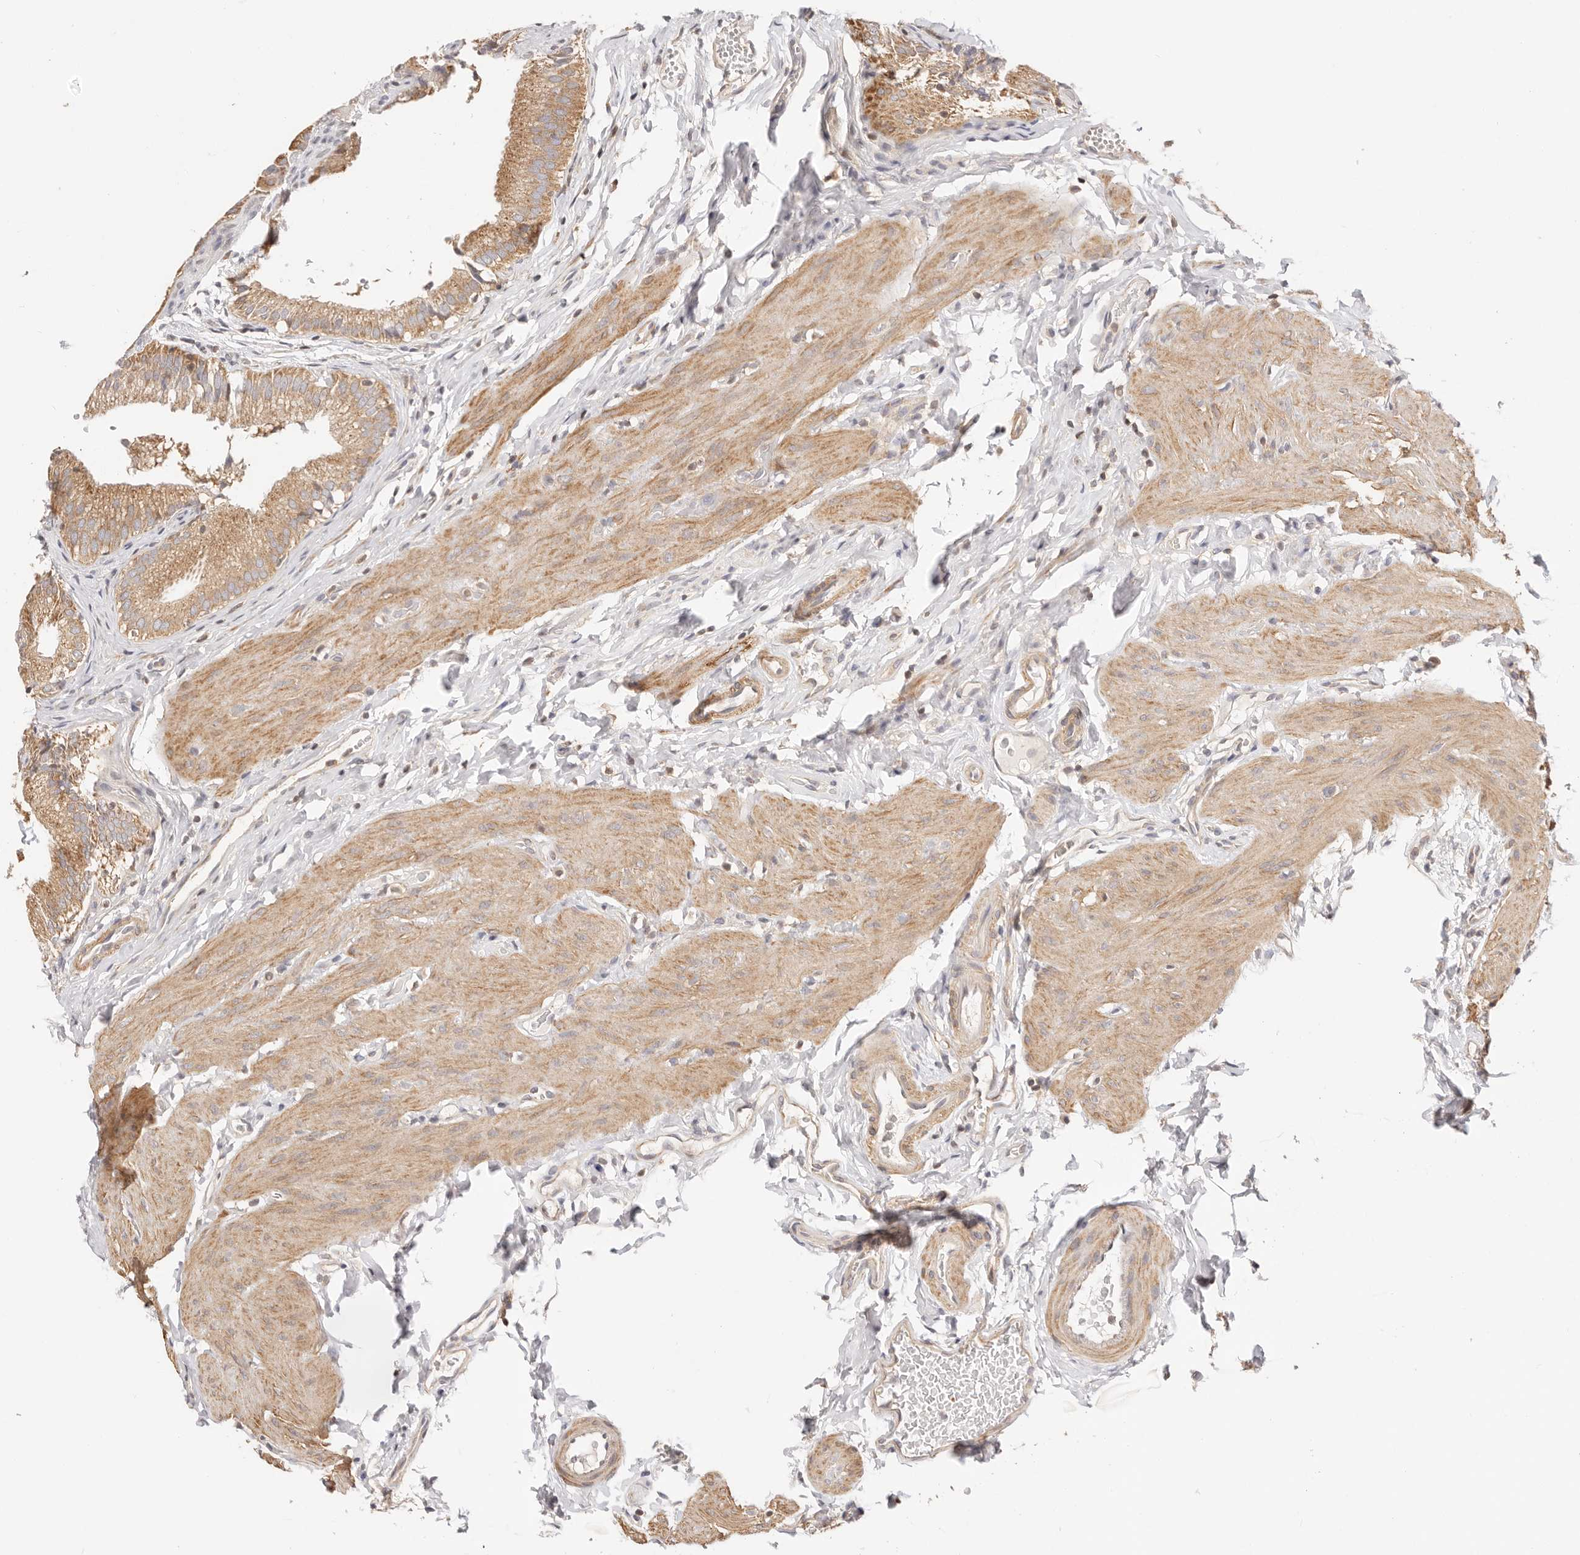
{"staining": {"intensity": "moderate", "quantity": ">75%", "location": "cytoplasmic/membranous"}, "tissue": "gallbladder", "cell_type": "Glandular cells", "image_type": "normal", "snomed": [{"axis": "morphology", "description": "Normal tissue, NOS"}, {"axis": "topography", "description": "Gallbladder"}], "caption": "Gallbladder stained with a brown dye shows moderate cytoplasmic/membranous positive staining in approximately >75% of glandular cells.", "gene": "KCMF1", "patient": {"sex": "female", "age": 30}}